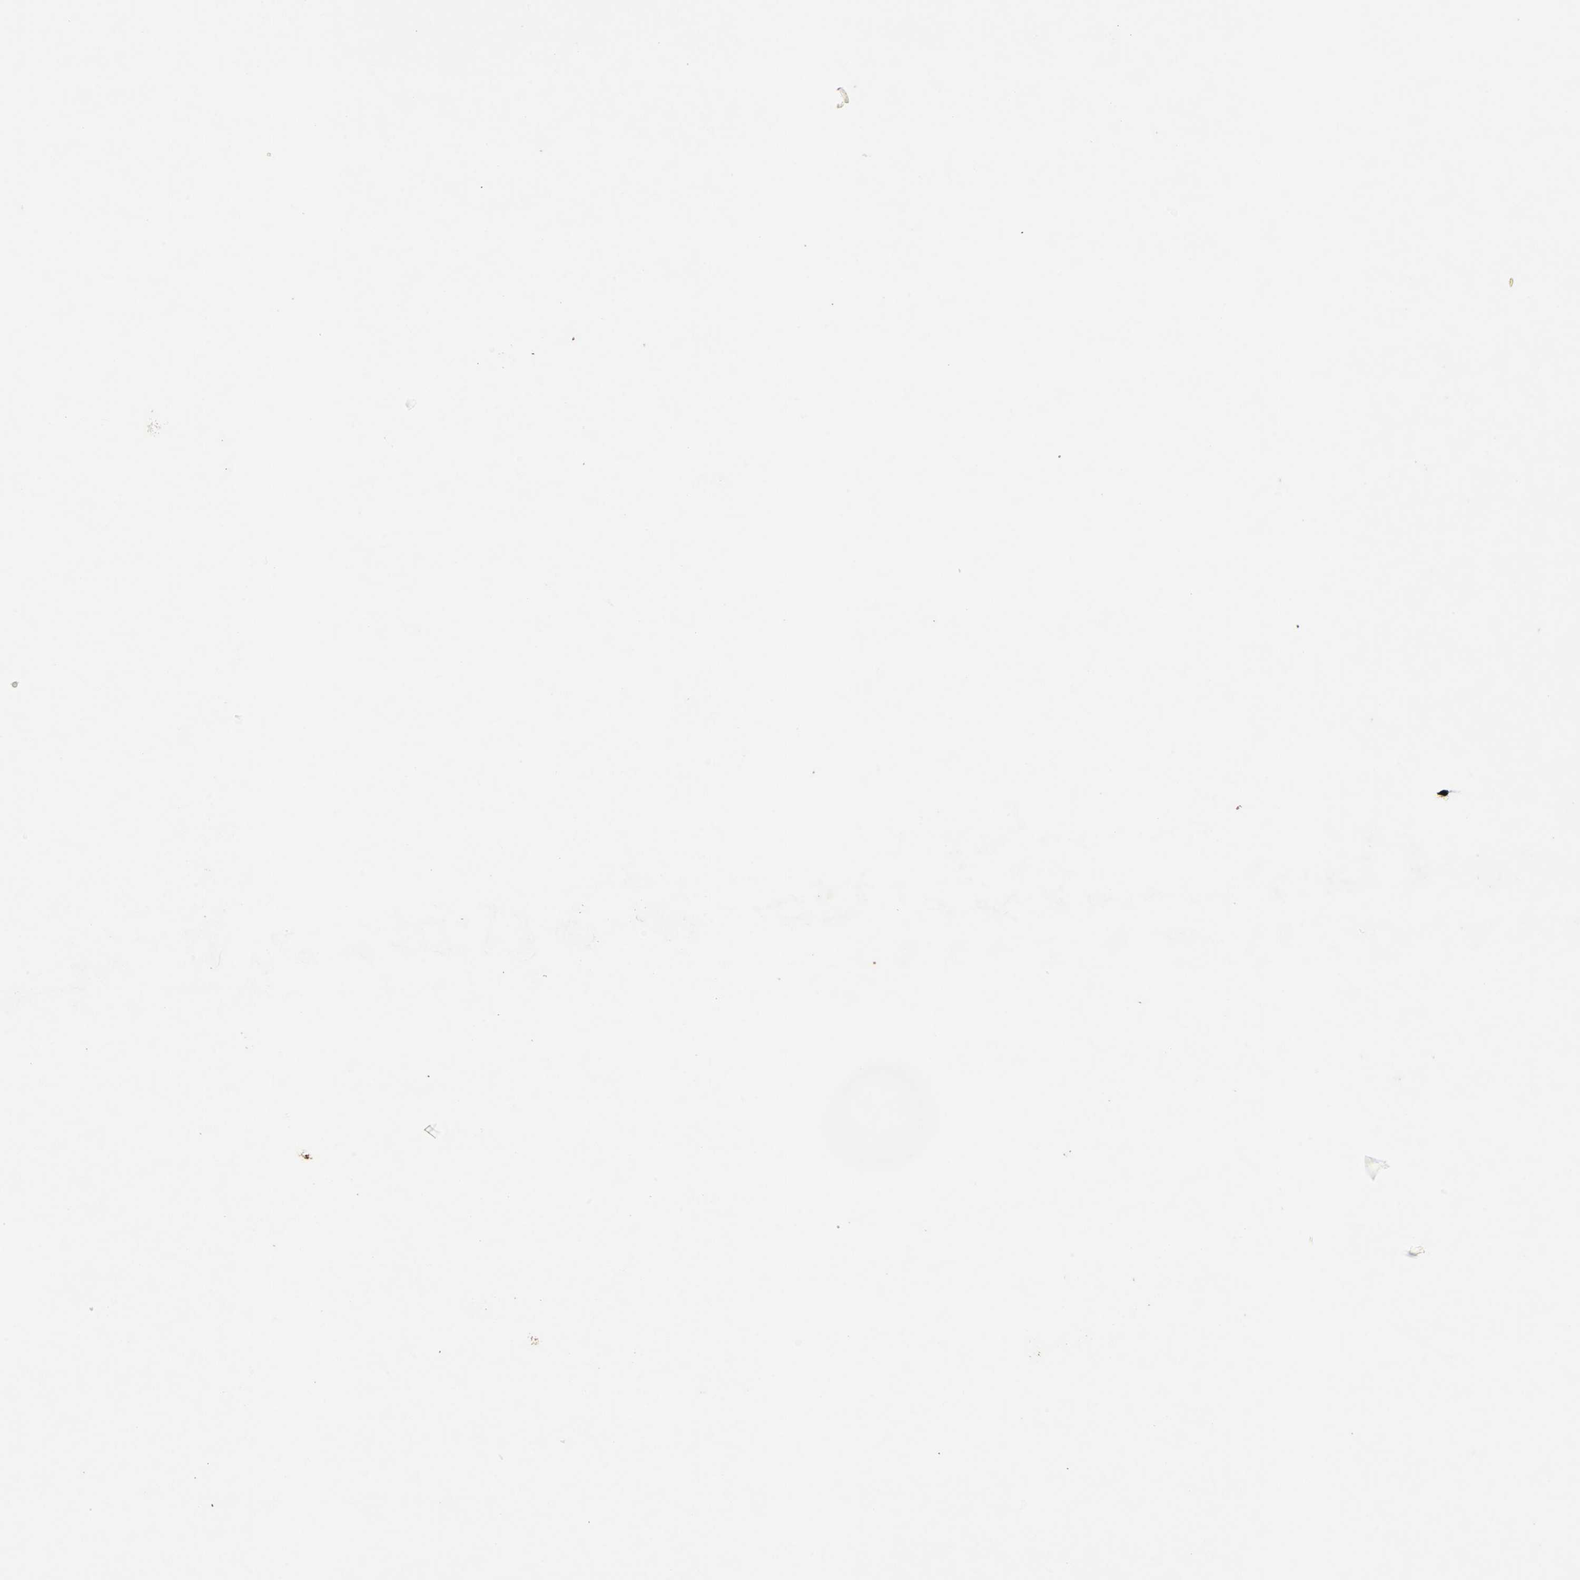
{"staining": {"intensity": "strong", "quantity": ">75%", "location": "cytoplasmic/membranous,nuclear"}, "tissue": "rectum", "cell_type": "Glandular cells", "image_type": "normal", "snomed": [{"axis": "morphology", "description": "Normal tissue, NOS"}, {"axis": "topography", "description": "Rectum"}], "caption": "Protein staining by immunohistochemistry displays strong cytoplasmic/membranous,nuclear staining in about >75% of glandular cells in benign rectum.", "gene": "ZSCAN31", "patient": {"sex": "female", "age": 66}}